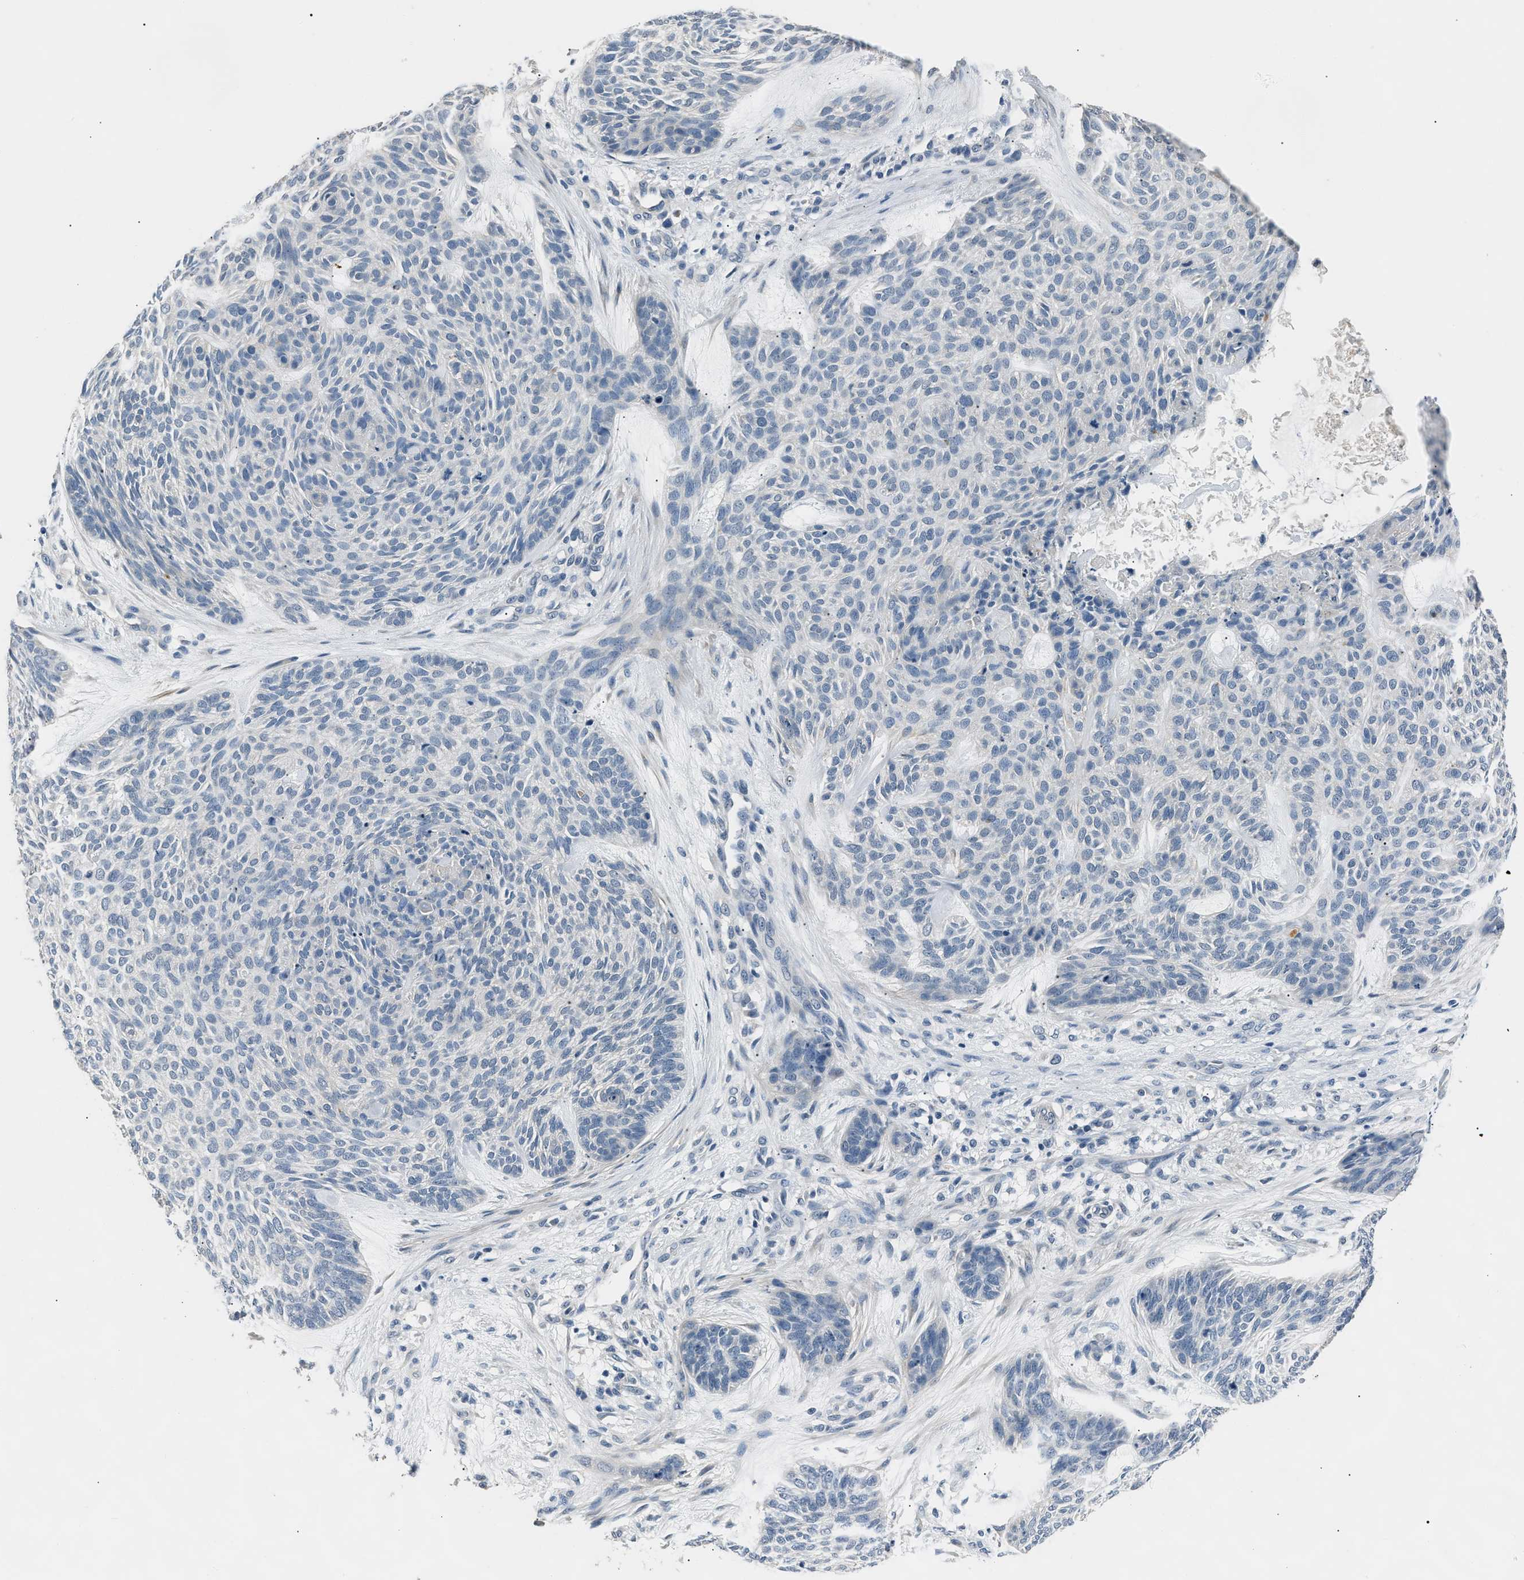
{"staining": {"intensity": "negative", "quantity": "none", "location": "none"}, "tissue": "skin cancer", "cell_type": "Tumor cells", "image_type": "cancer", "snomed": [{"axis": "morphology", "description": "Basal cell carcinoma"}, {"axis": "topography", "description": "Skin"}], "caption": "Immunohistochemistry (IHC) image of neoplastic tissue: skin cancer (basal cell carcinoma) stained with DAB exhibits no significant protein expression in tumor cells.", "gene": "INHA", "patient": {"sex": "male", "age": 55}}